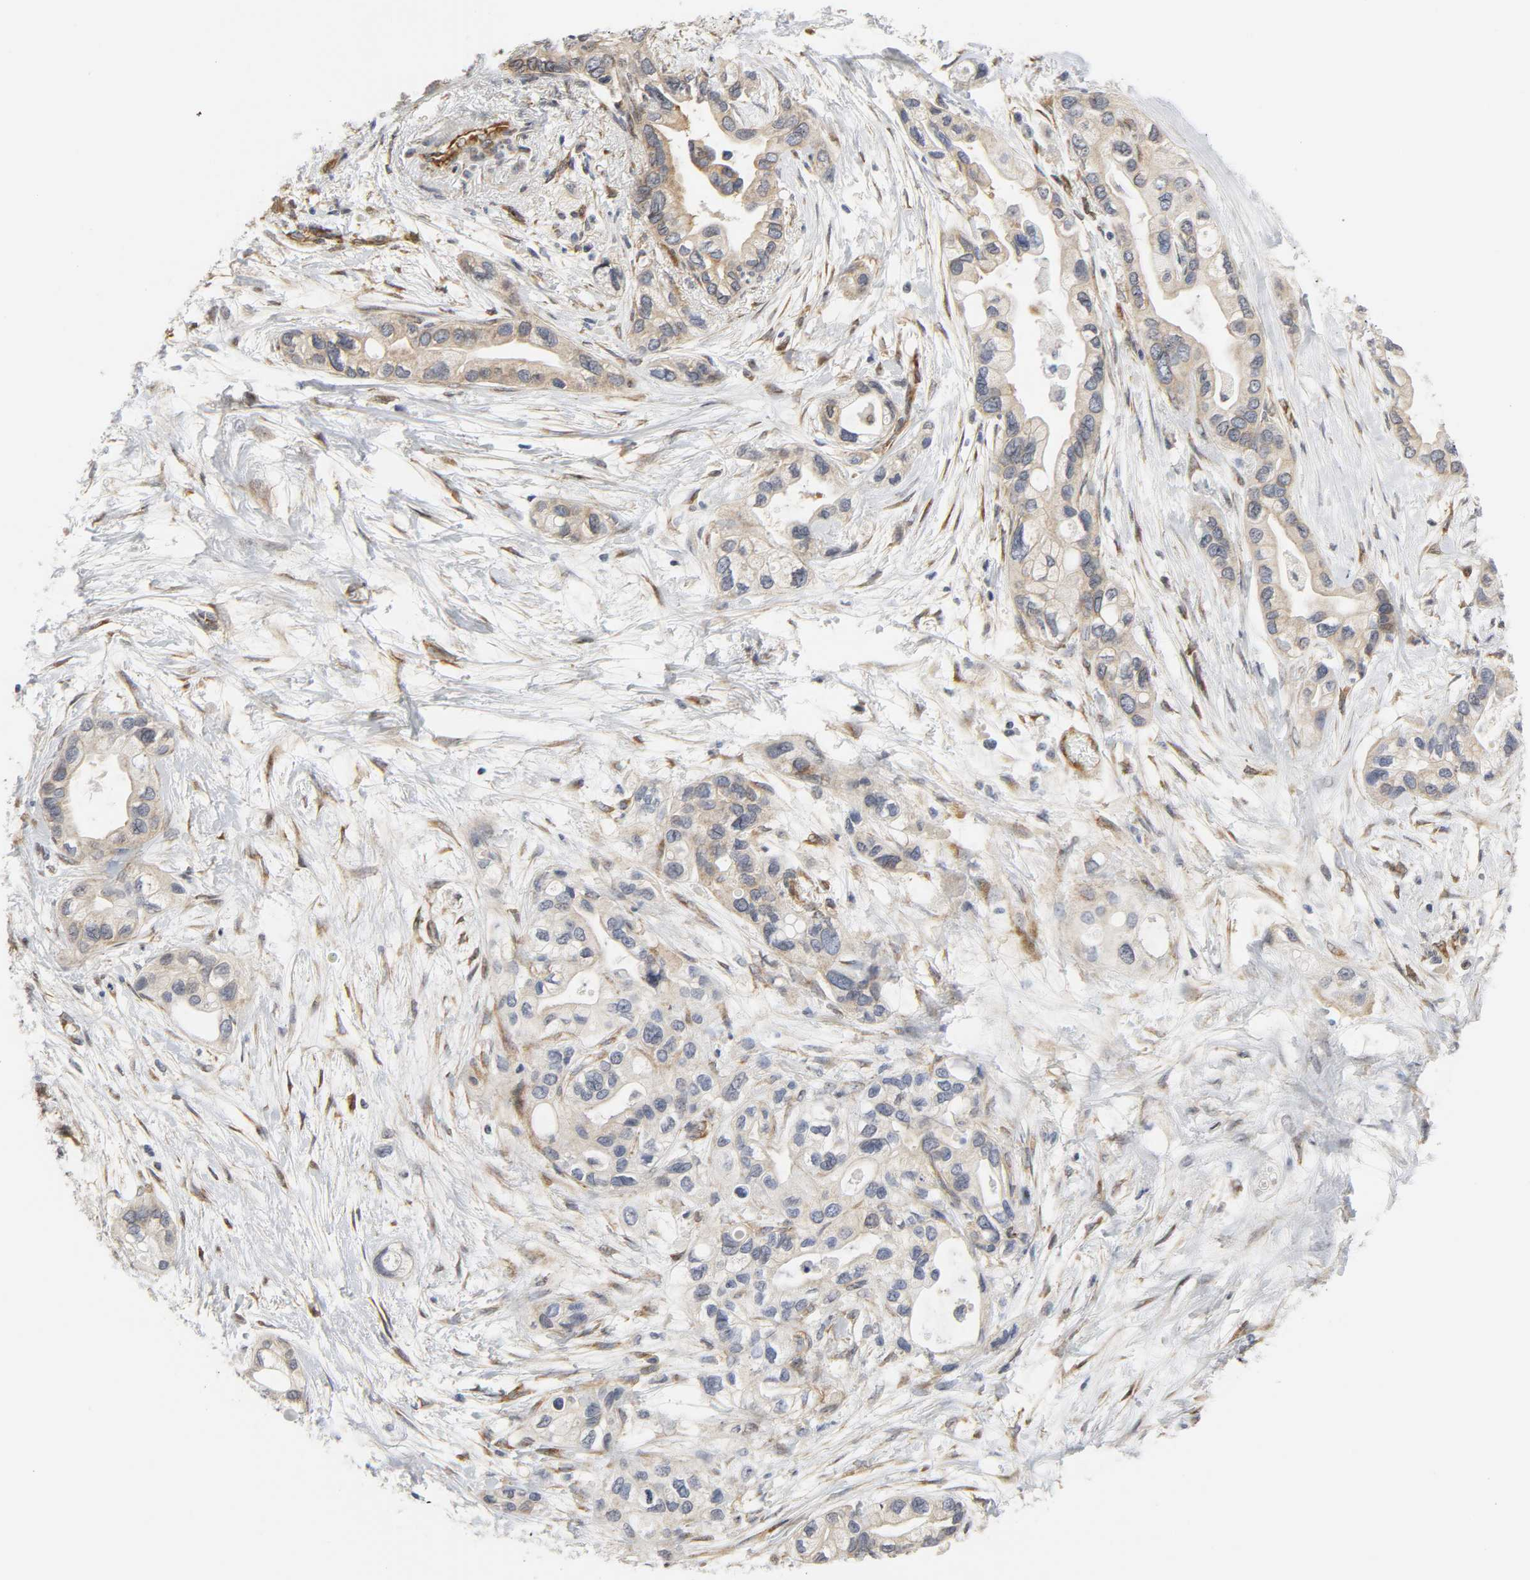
{"staining": {"intensity": "weak", "quantity": ">75%", "location": "cytoplasmic/membranous"}, "tissue": "pancreatic cancer", "cell_type": "Tumor cells", "image_type": "cancer", "snomed": [{"axis": "morphology", "description": "Adenocarcinoma, NOS"}, {"axis": "topography", "description": "Pancreas"}], "caption": "Protein expression analysis of pancreatic cancer (adenocarcinoma) displays weak cytoplasmic/membranous staining in about >75% of tumor cells.", "gene": "DOCK1", "patient": {"sex": "female", "age": 77}}